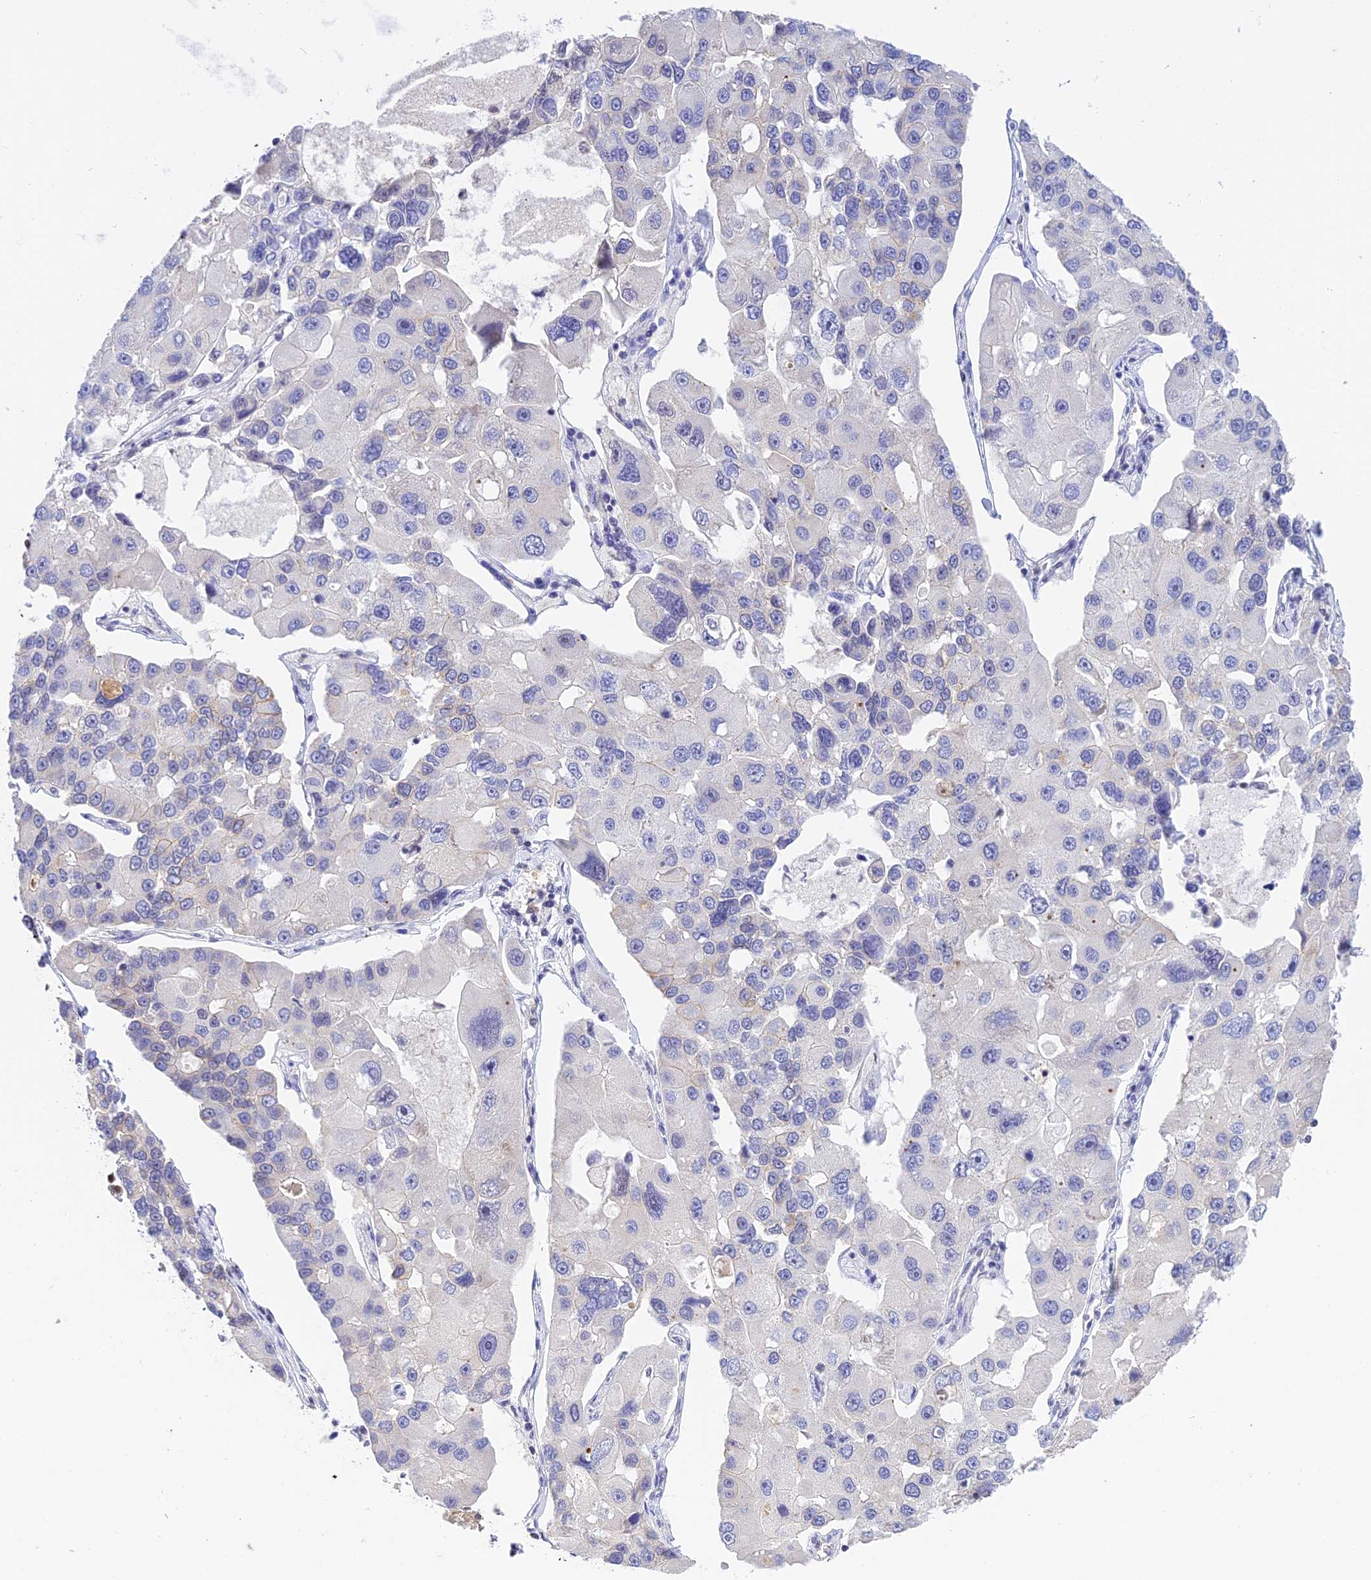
{"staining": {"intensity": "moderate", "quantity": "<25%", "location": "cytoplasmic/membranous"}, "tissue": "lung cancer", "cell_type": "Tumor cells", "image_type": "cancer", "snomed": [{"axis": "morphology", "description": "Adenocarcinoma, NOS"}, {"axis": "topography", "description": "Lung"}], "caption": "Protein expression analysis of adenocarcinoma (lung) exhibits moderate cytoplasmic/membranous staining in approximately <25% of tumor cells.", "gene": "THAP11", "patient": {"sex": "female", "age": 54}}